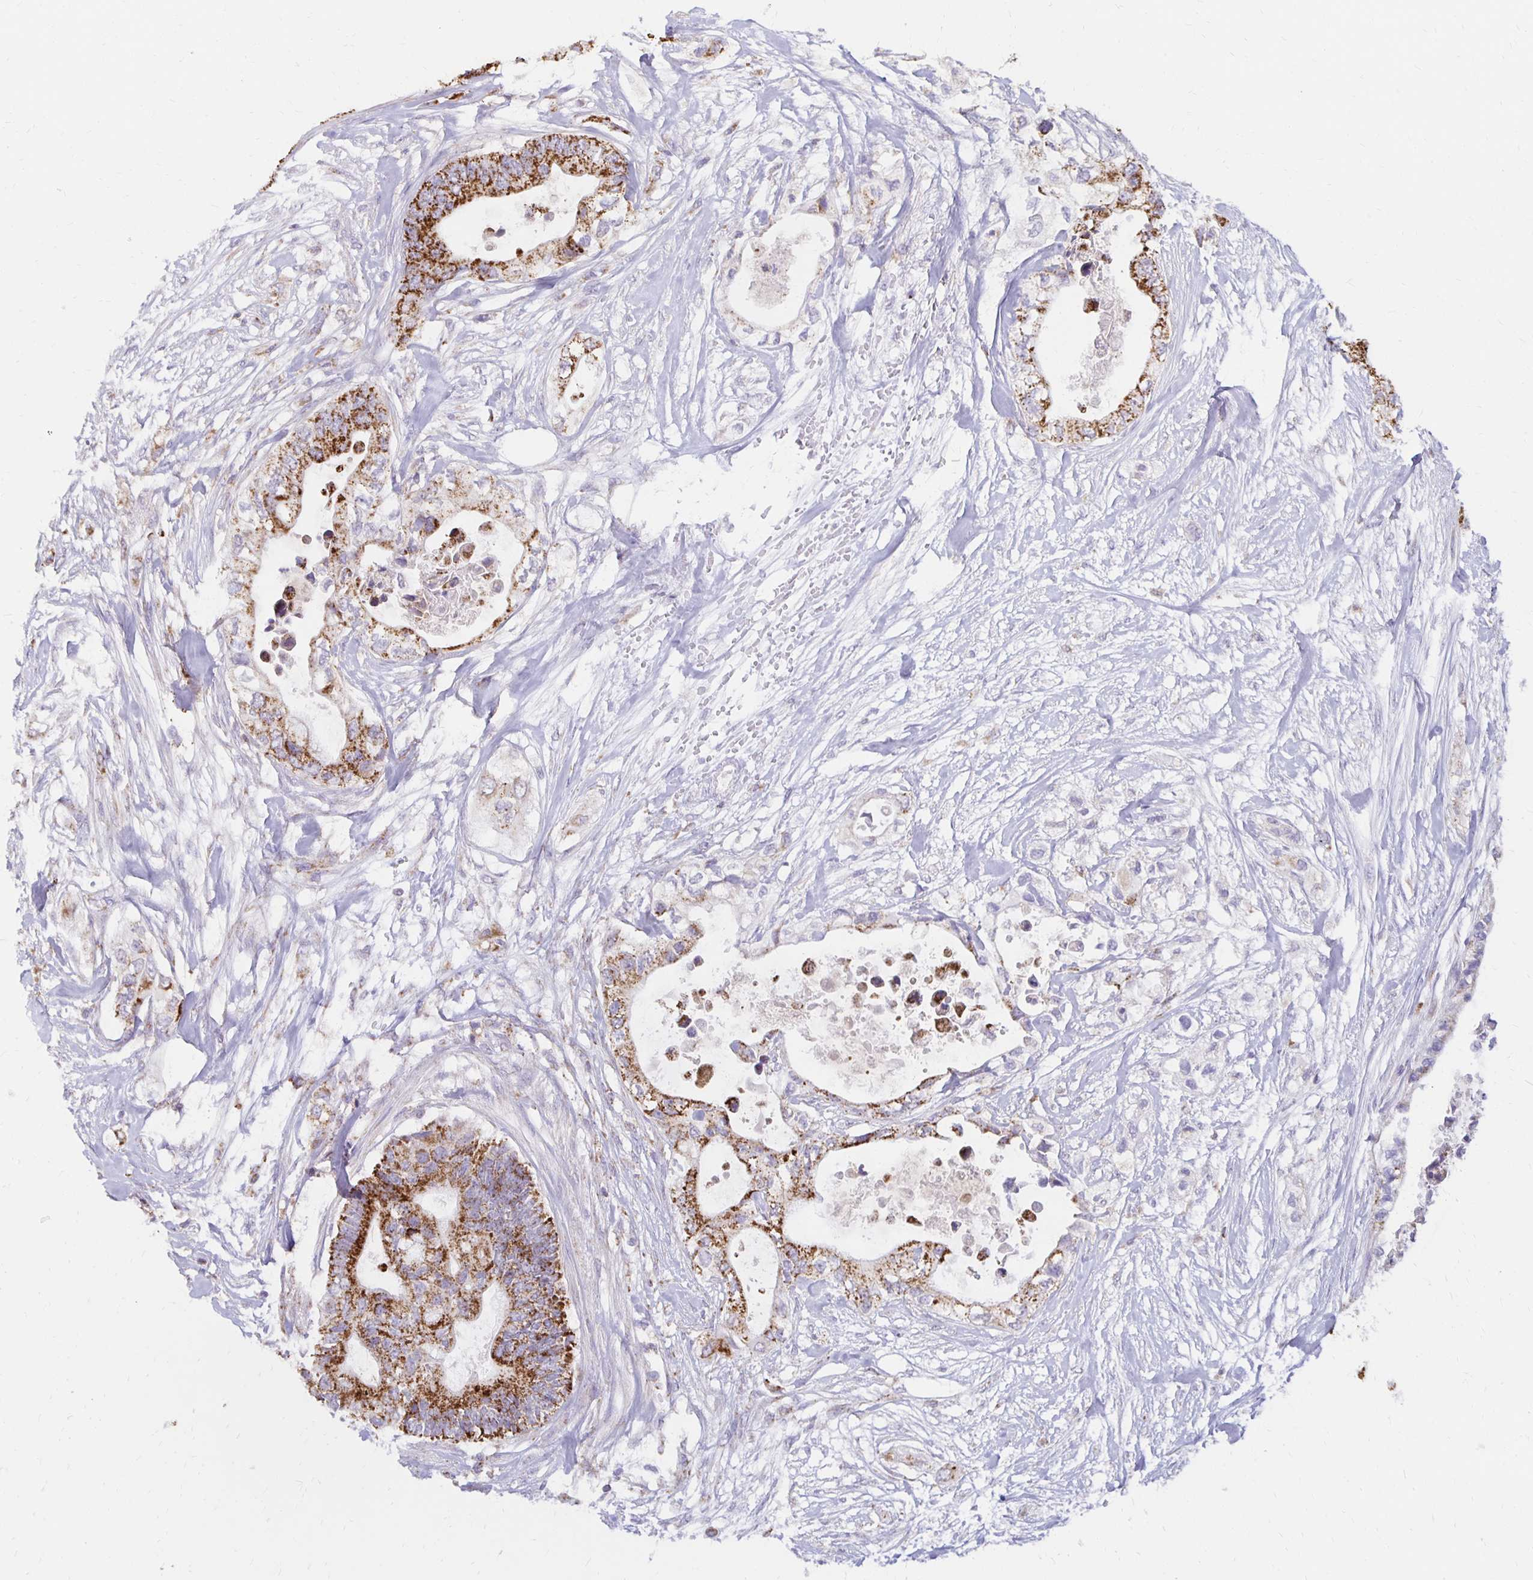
{"staining": {"intensity": "strong", "quantity": ">75%", "location": "cytoplasmic/membranous"}, "tissue": "pancreatic cancer", "cell_type": "Tumor cells", "image_type": "cancer", "snomed": [{"axis": "morphology", "description": "Adenocarcinoma, NOS"}, {"axis": "topography", "description": "Pancreas"}], "caption": "Immunohistochemical staining of human pancreatic adenocarcinoma displays high levels of strong cytoplasmic/membranous protein staining in approximately >75% of tumor cells. The staining was performed using DAB to visualize the protein expression in brown, while the nuclei were stained in blue with hematoxylin (Magnification: 20x).", "gene": "IER3", "patient": {"sex": "female", "age": 63}}